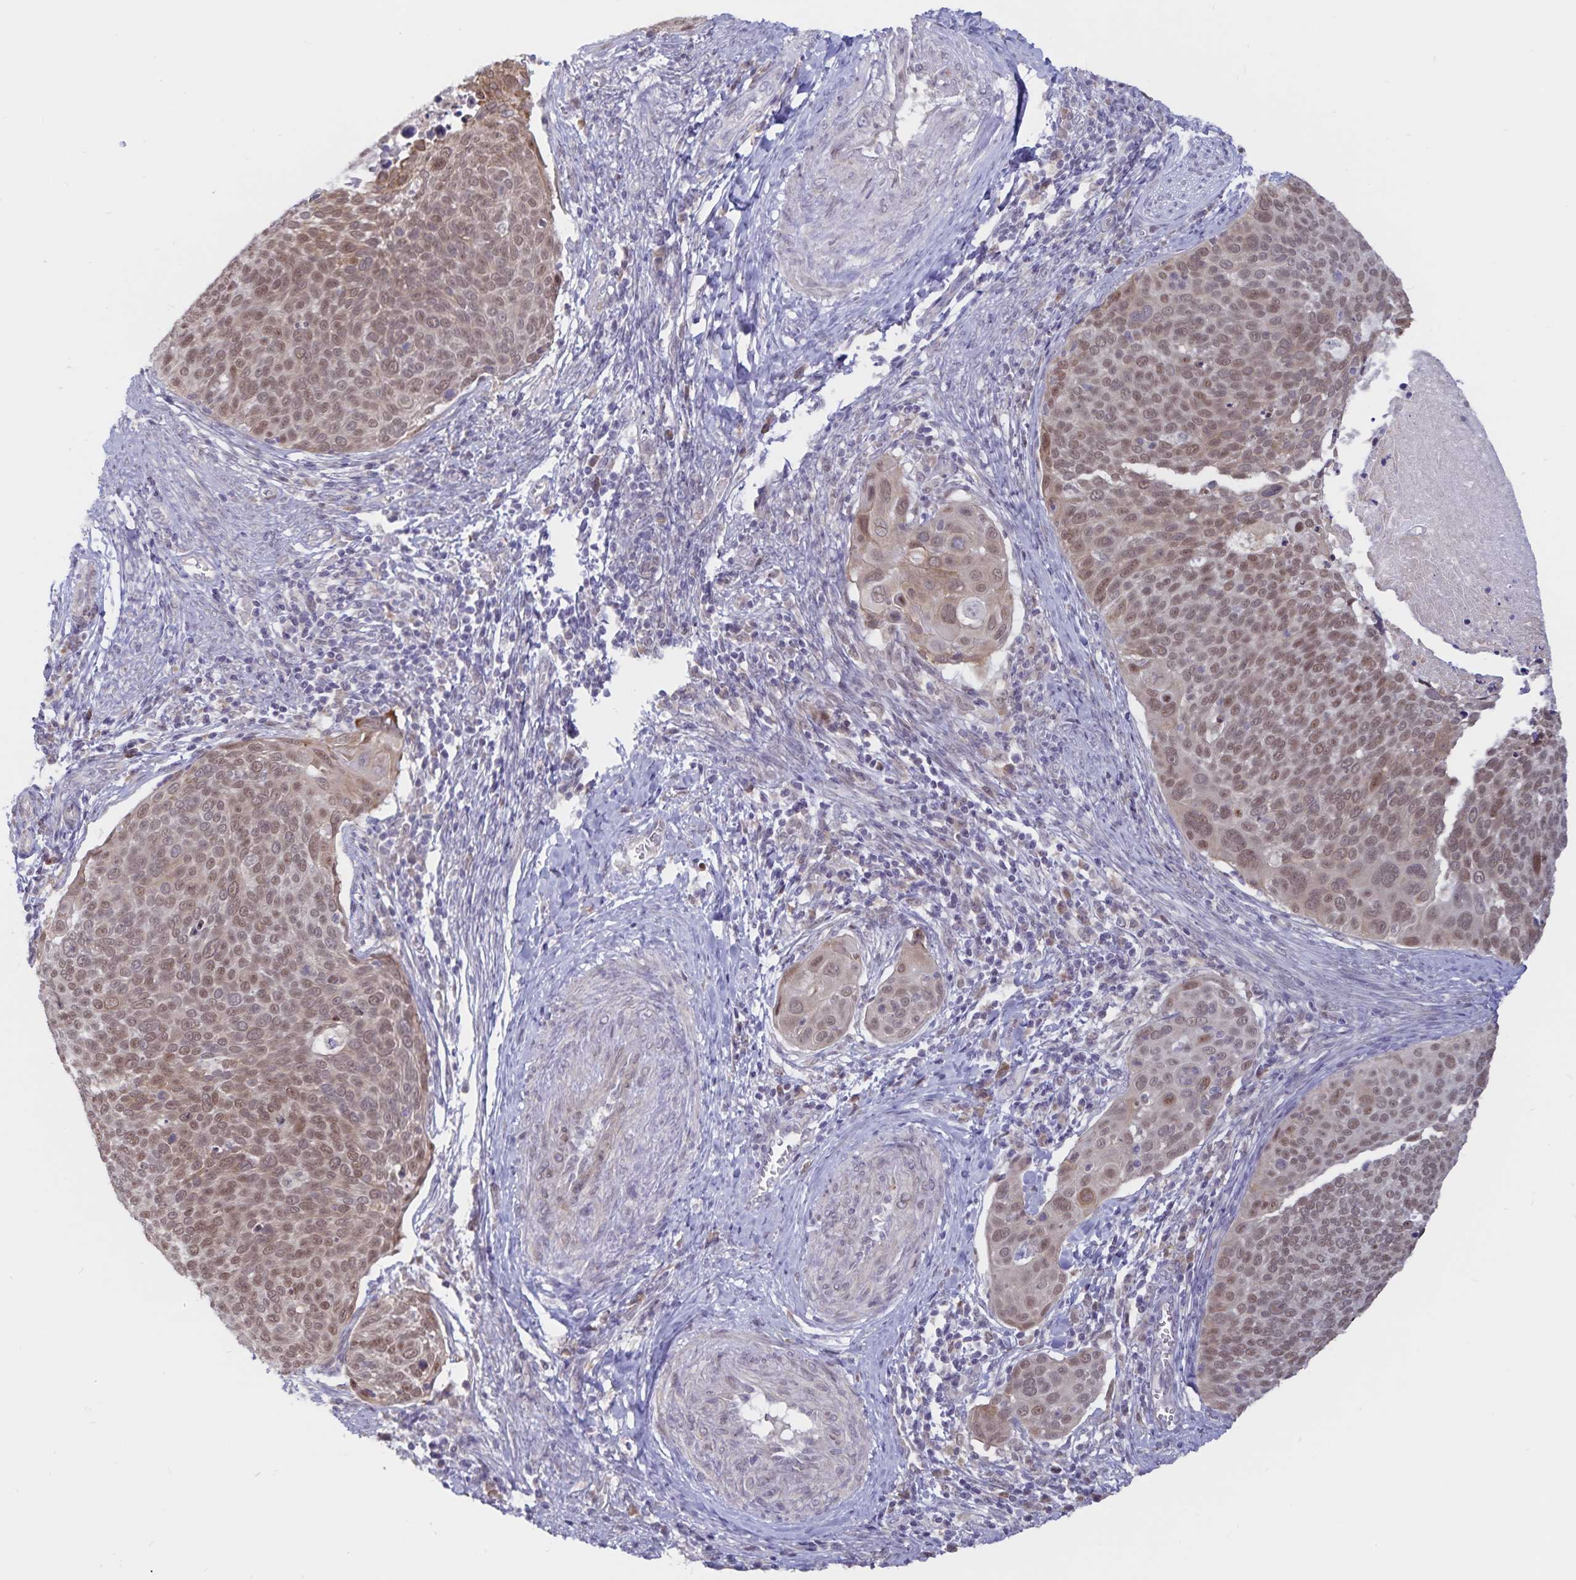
{"staining": {"intensity": "moderate", "quantity": ">75%", "location": "nuclear"}, "tissue": "cervical cancer", "cell_type": "Tumor cells", "image_type": "cancer", "snomed": [{"axis": "morphology", "description": "Squamous cell carcinoma, NOS"}, {"axis": "topography", "description": "Cervix"}], "caption": "Human cervical cancer (squamous cell carcinoma) stained with a brown dye shows moderate nuclear positive expression in approximately >75% of tumor cells.", "gene": "ATP2A2", "patient": {"sex": "female", "age": 39}}